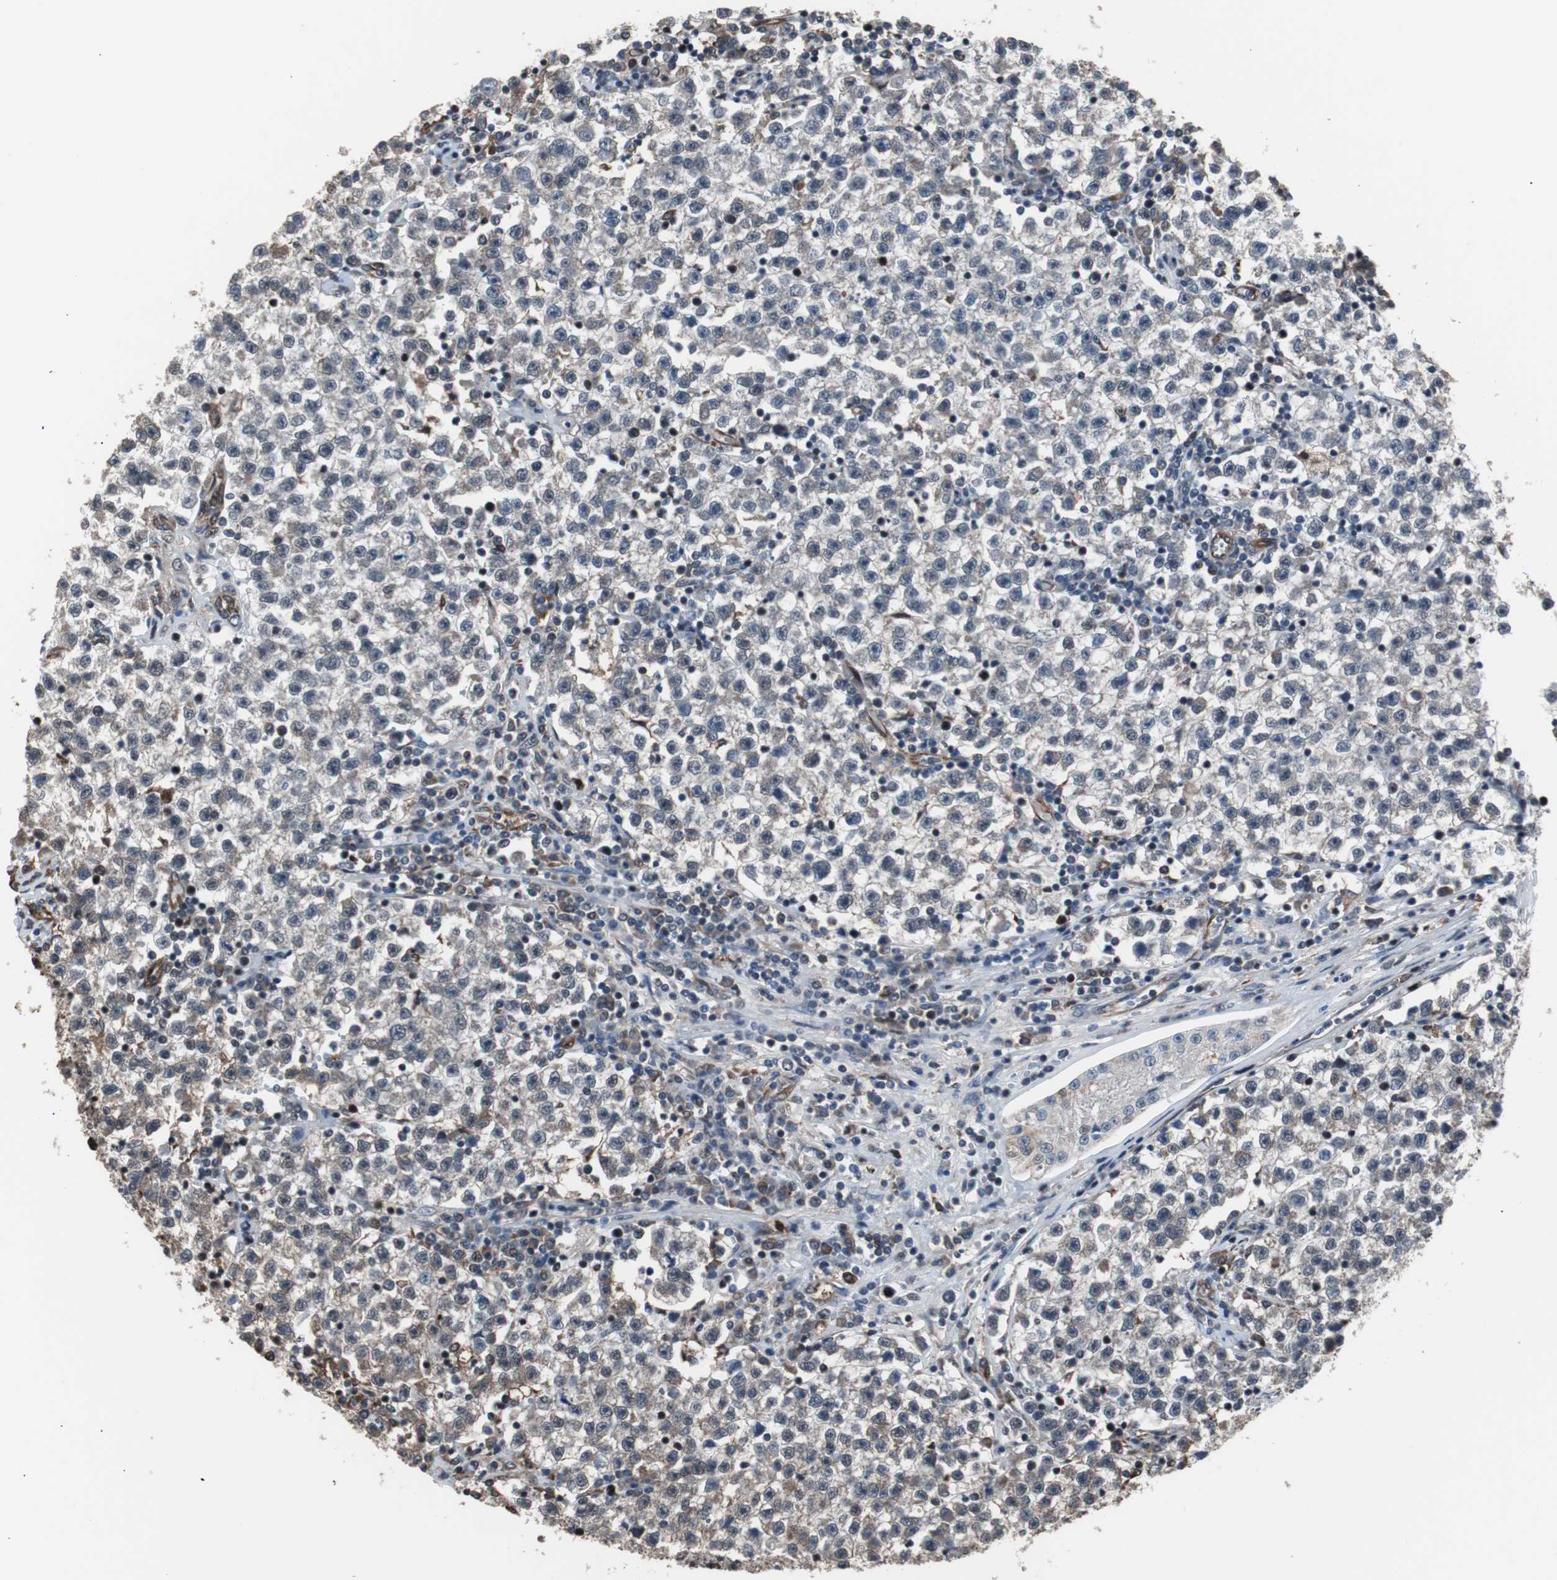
{"staining": {"intensity": "negative", "quantity": "none", "location": "none"}, "tissue": "testis cancer", "cell_type": "Tumor cells", "image_type": "cancer", "snomed": [{"axis": "morphology", "description": "Seminoma, NOS"}, {"axis": "topography", "description": "Testis"}], "caption": "Tumor cells show no significant expression in testis cancer (seminoma). Nuclei are stained in blue.", "gene": "POGZ", "patient": {"sex": "male", "age": 22}}